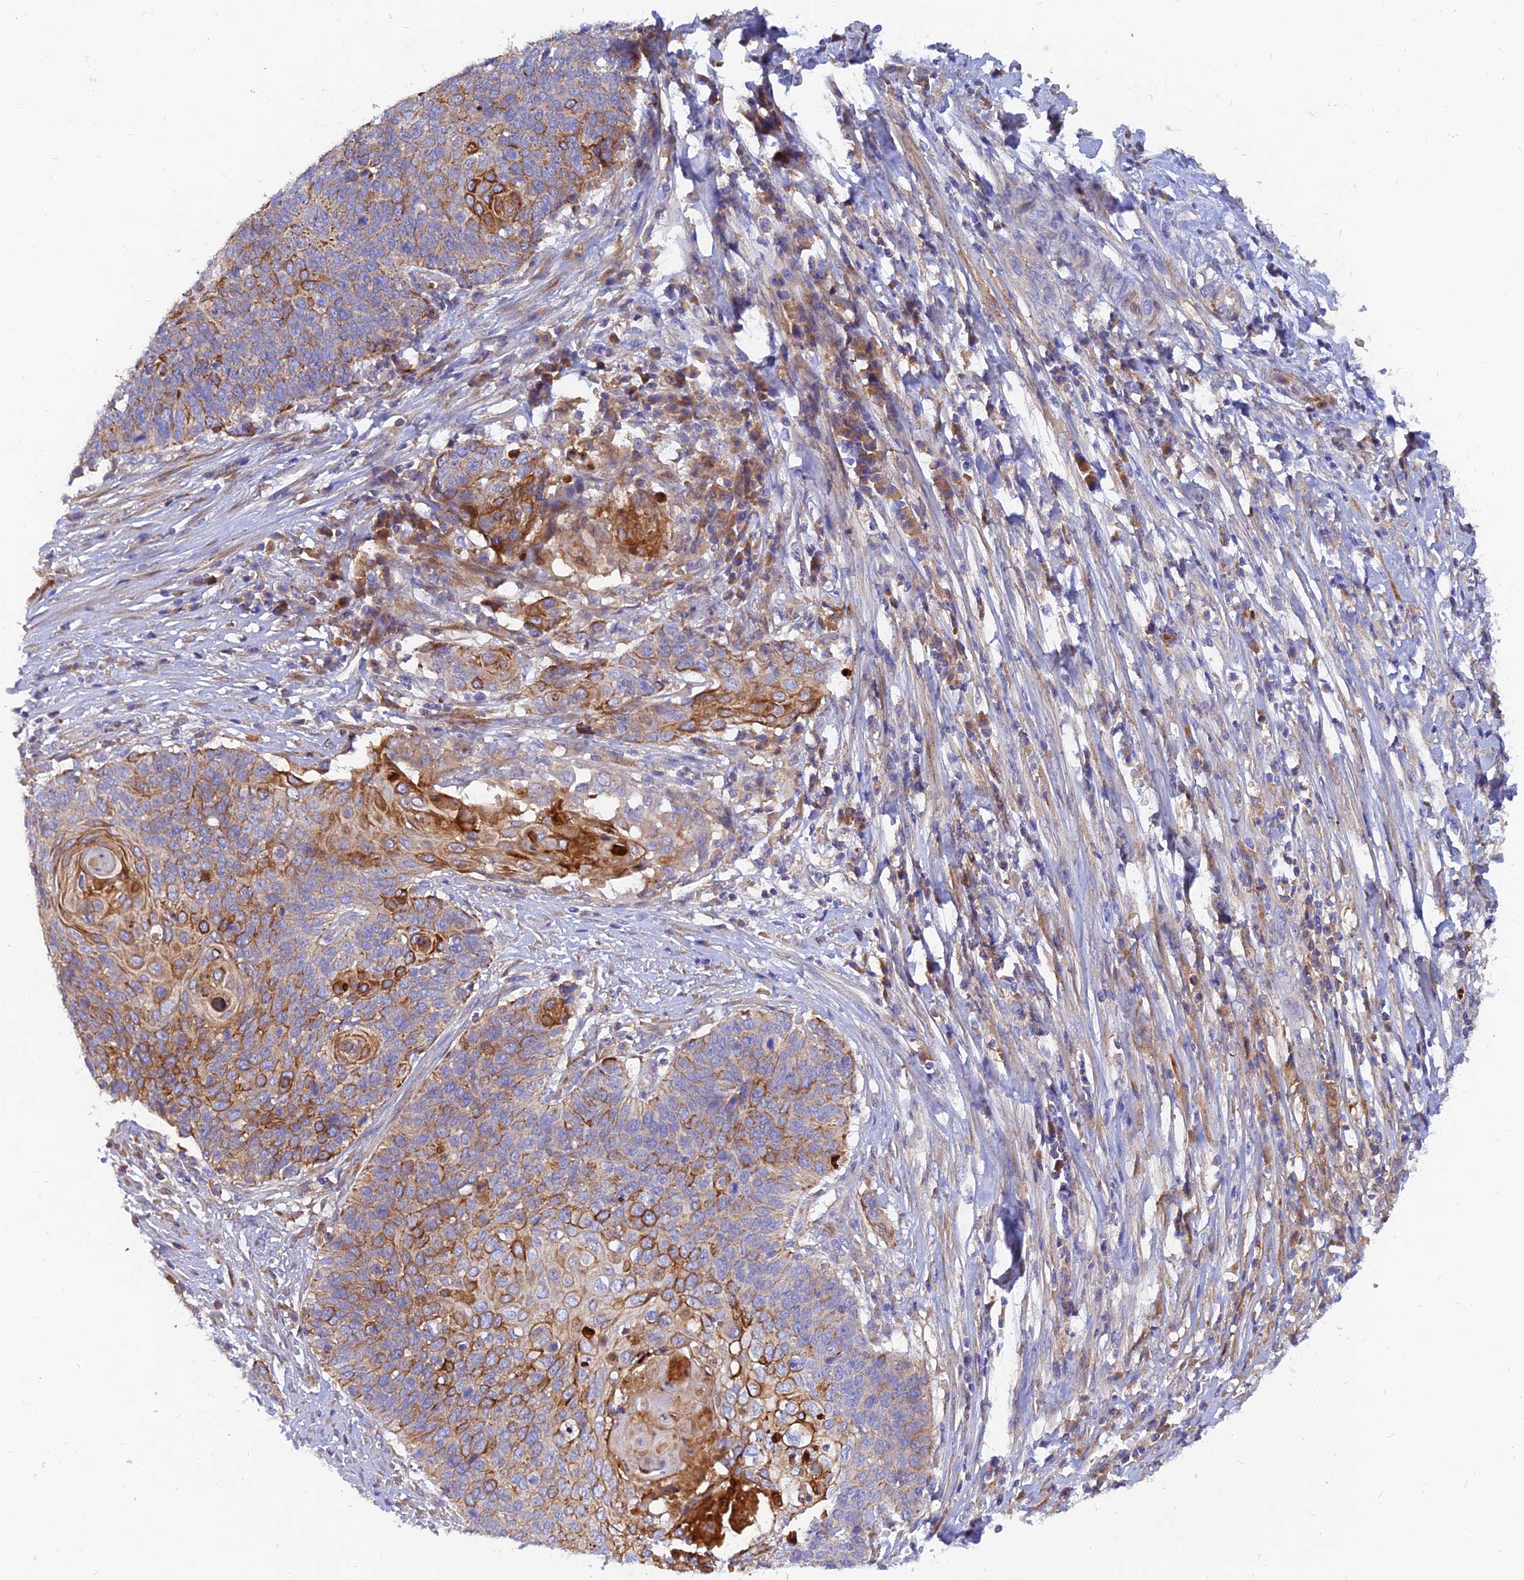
{"staining": {"intensity": "strong", "quantity": "<25%", "location": "cytoplasmic/membranous"}, "tissue": "cervical cancer", "cell_type": "Tumor cells", "image_type": "cancer", "snomed": [{"axis": "morphology", "description": "Squamous cell carcinoma, NOS"}, {"axis": "topography", "description": "Cervix"}], "caption": "Cervical cancer (squamous cell carcinoma) was stained to show a protein in brown. There is medium levels of strong cytoplasmic/membranous expression in about <25% of tumor cells.", "gene": "MROH1", "patient": {"sex": "female", "age": 39}}